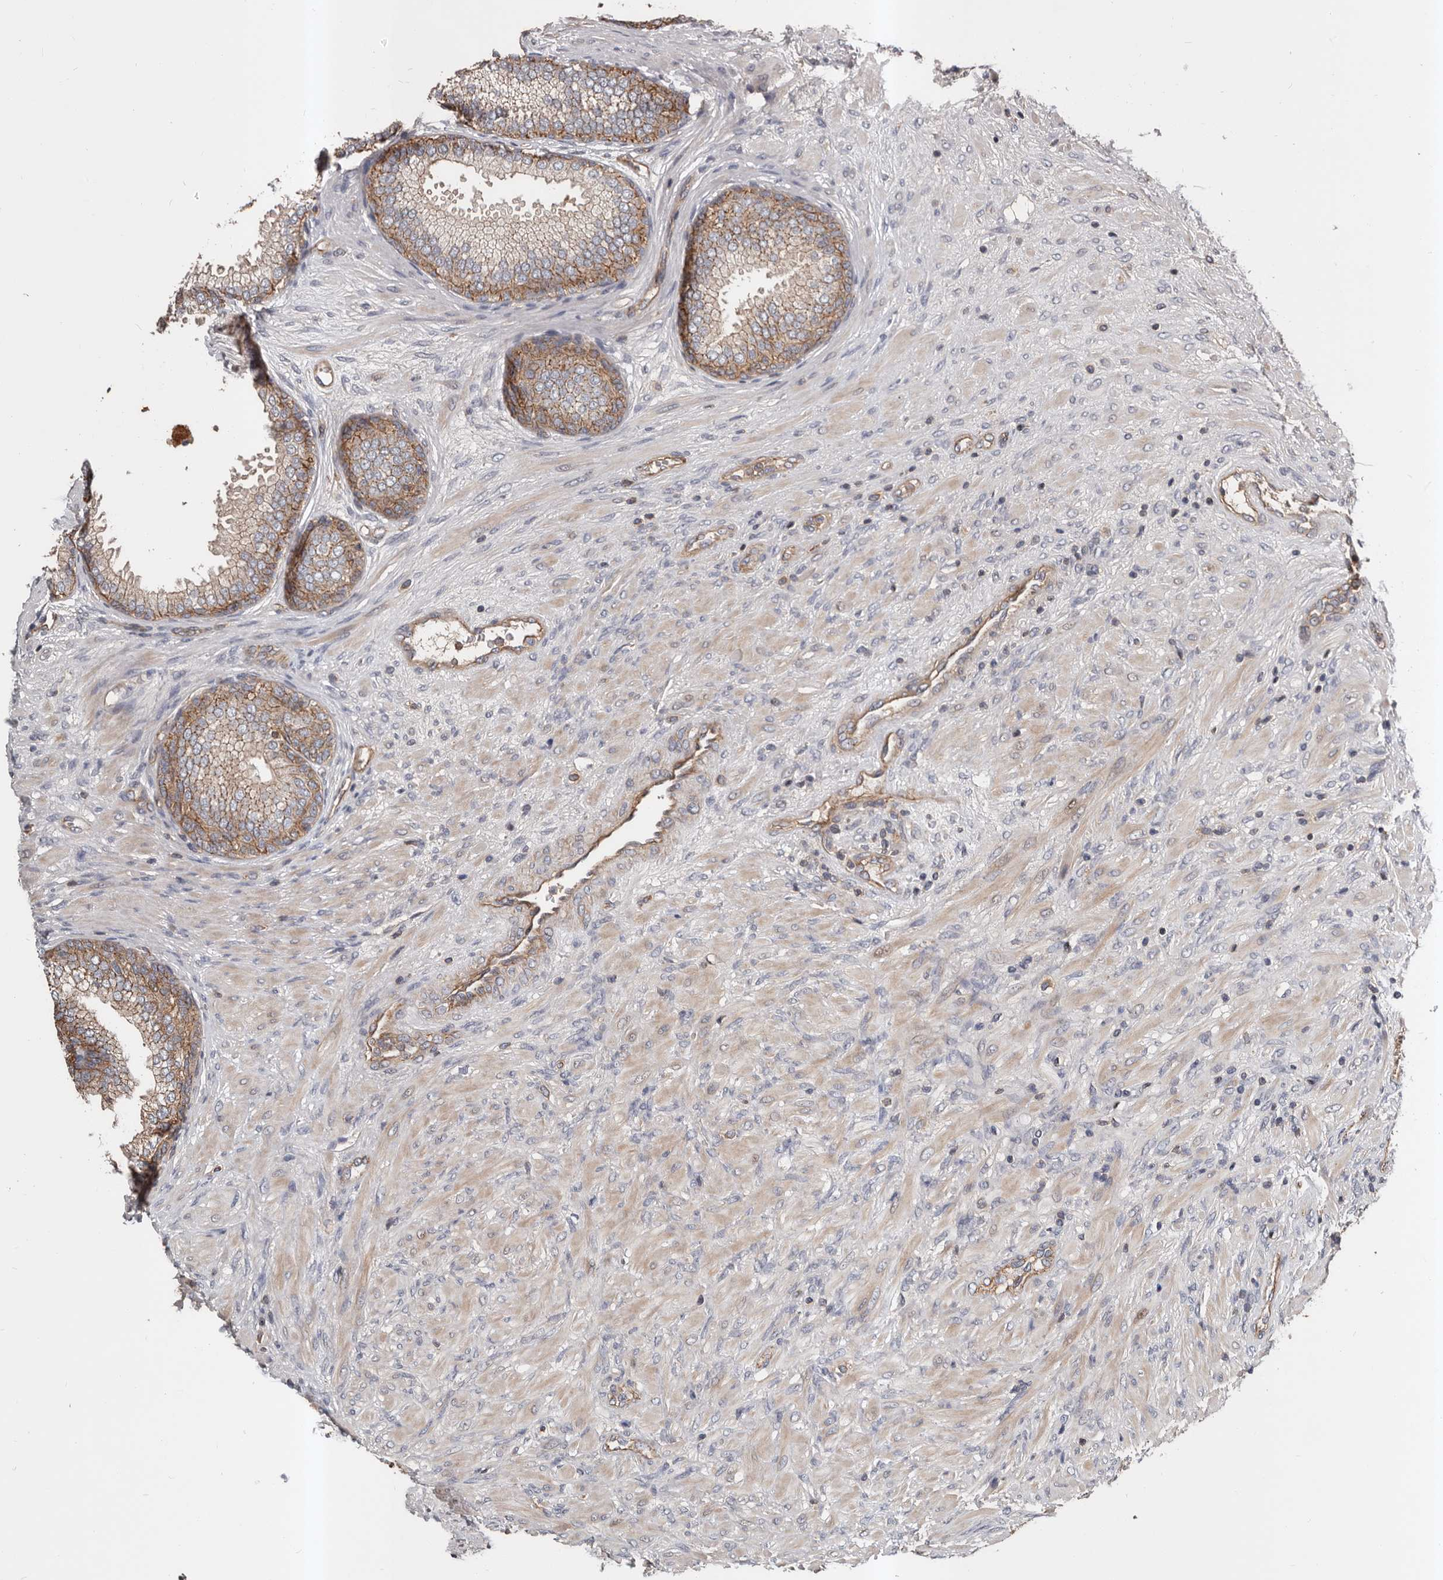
{"staining": {"intensity": "moderate", "quantity": ">75%", "location": "cytoplasmic/membranous"}, "tissue": "prostate", "cell_type": "Glandular cells", "image_type": "normal", "snomed": [{"axis": "morphology", "description": "Normal tissue, NOS"}, {"axis": "topography", "description": "Prostate"}], "caption": "Protein expression by IHC demonstrates moderate cytoplasmic/membranous staining in about >75% of glandular cells in normal prostate.", "gene": "PNRC2", "patient": {"sex": "male", "age": 76}}